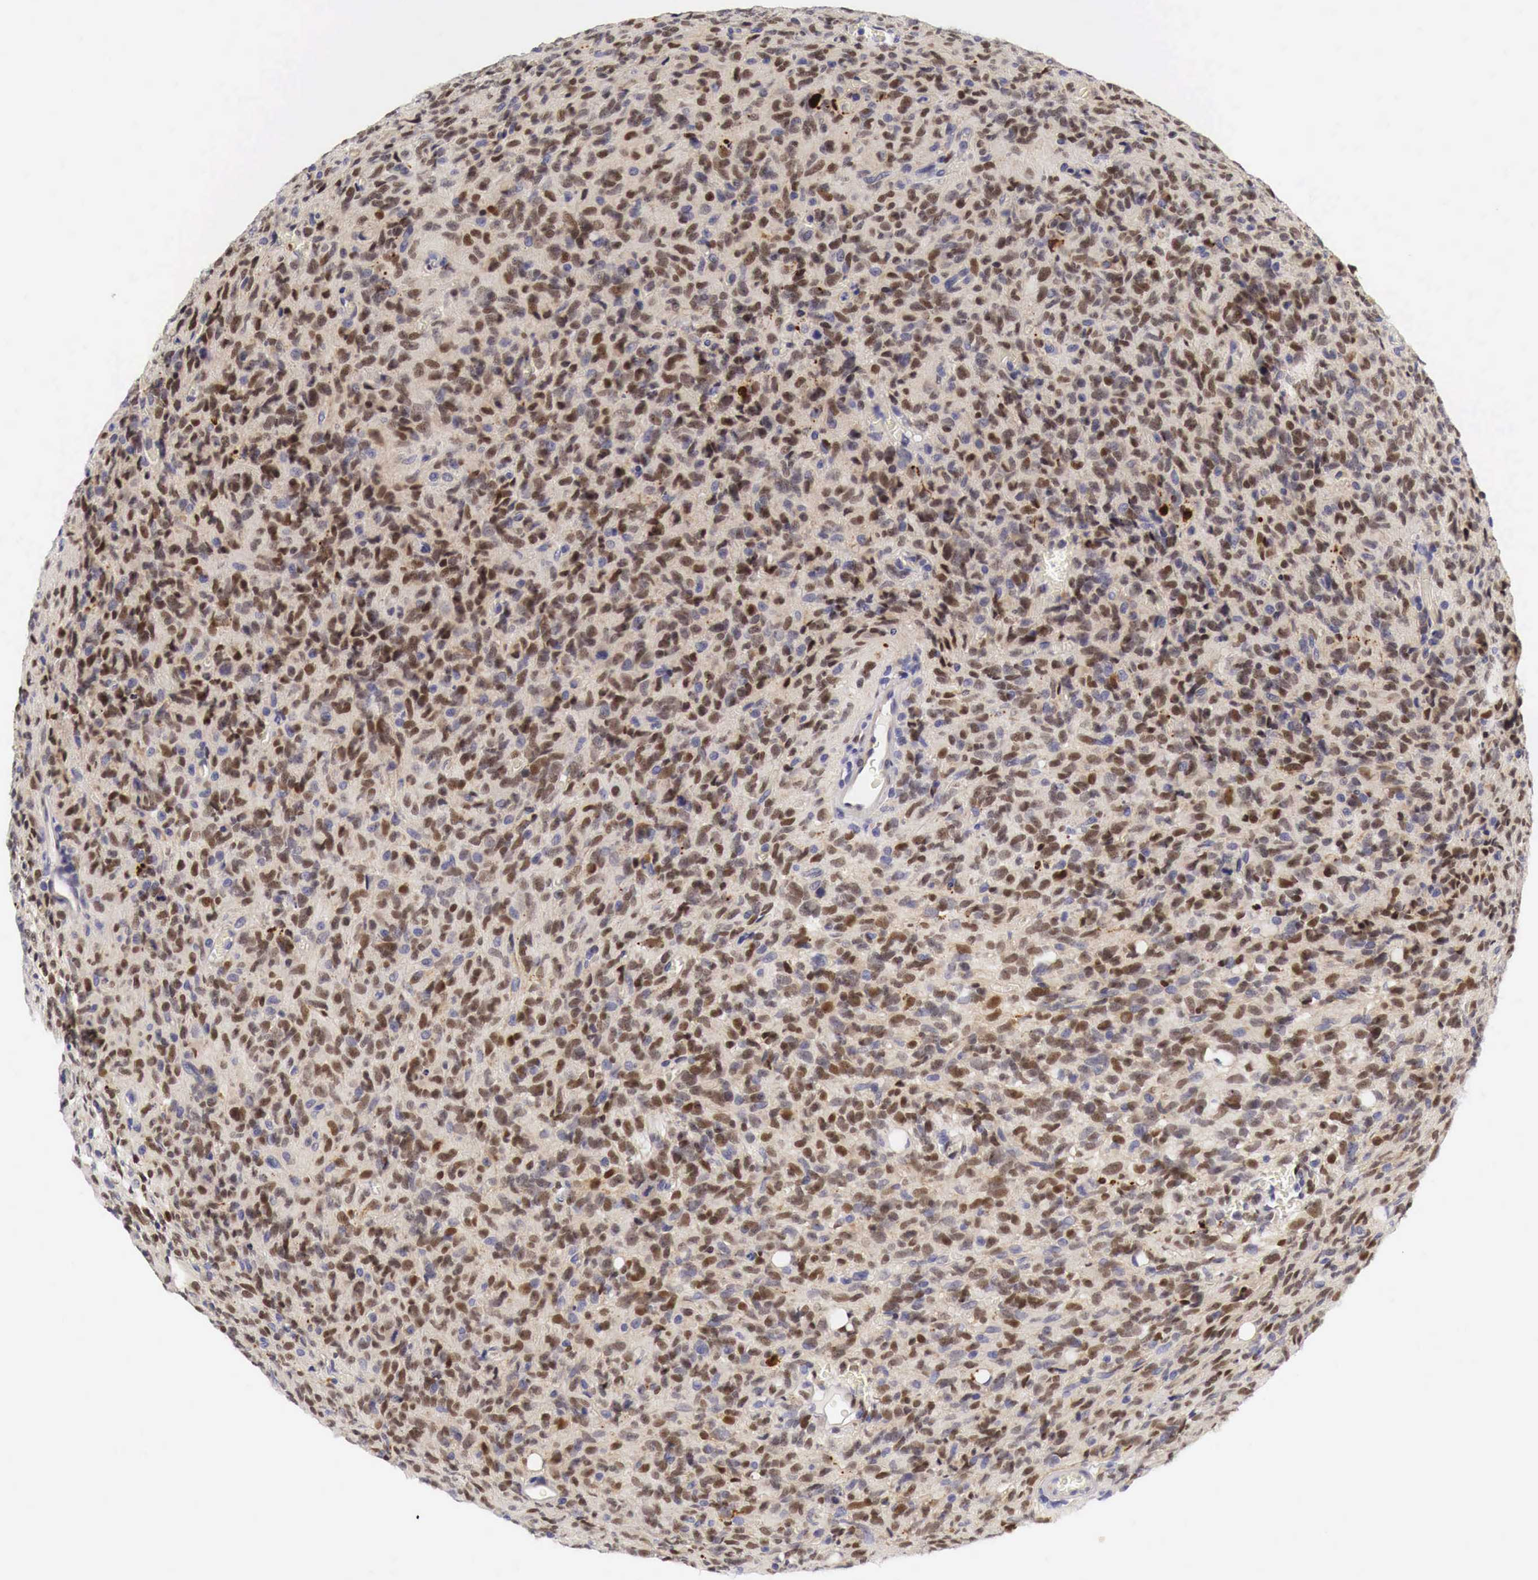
{"staining": {"intensity": "moderate", "quantity": "25%-75%", "location": "nuclear"}, "tissue": "glioma", "cell_type": "Tumor cells", "image_type": "cancer", "snomed": [{"axis": "morphology", "description": "Glioma, malignant, High grade"}, {"axis": "topography", "description": "Brain"}], "caption": "Human glioma stained for a protein (brown) shows moderate nuclear positive expression in approximately 25%-75% of tumor cells.", "gene": "CASP3", "patient": {"sex": "male", "age": 56}}